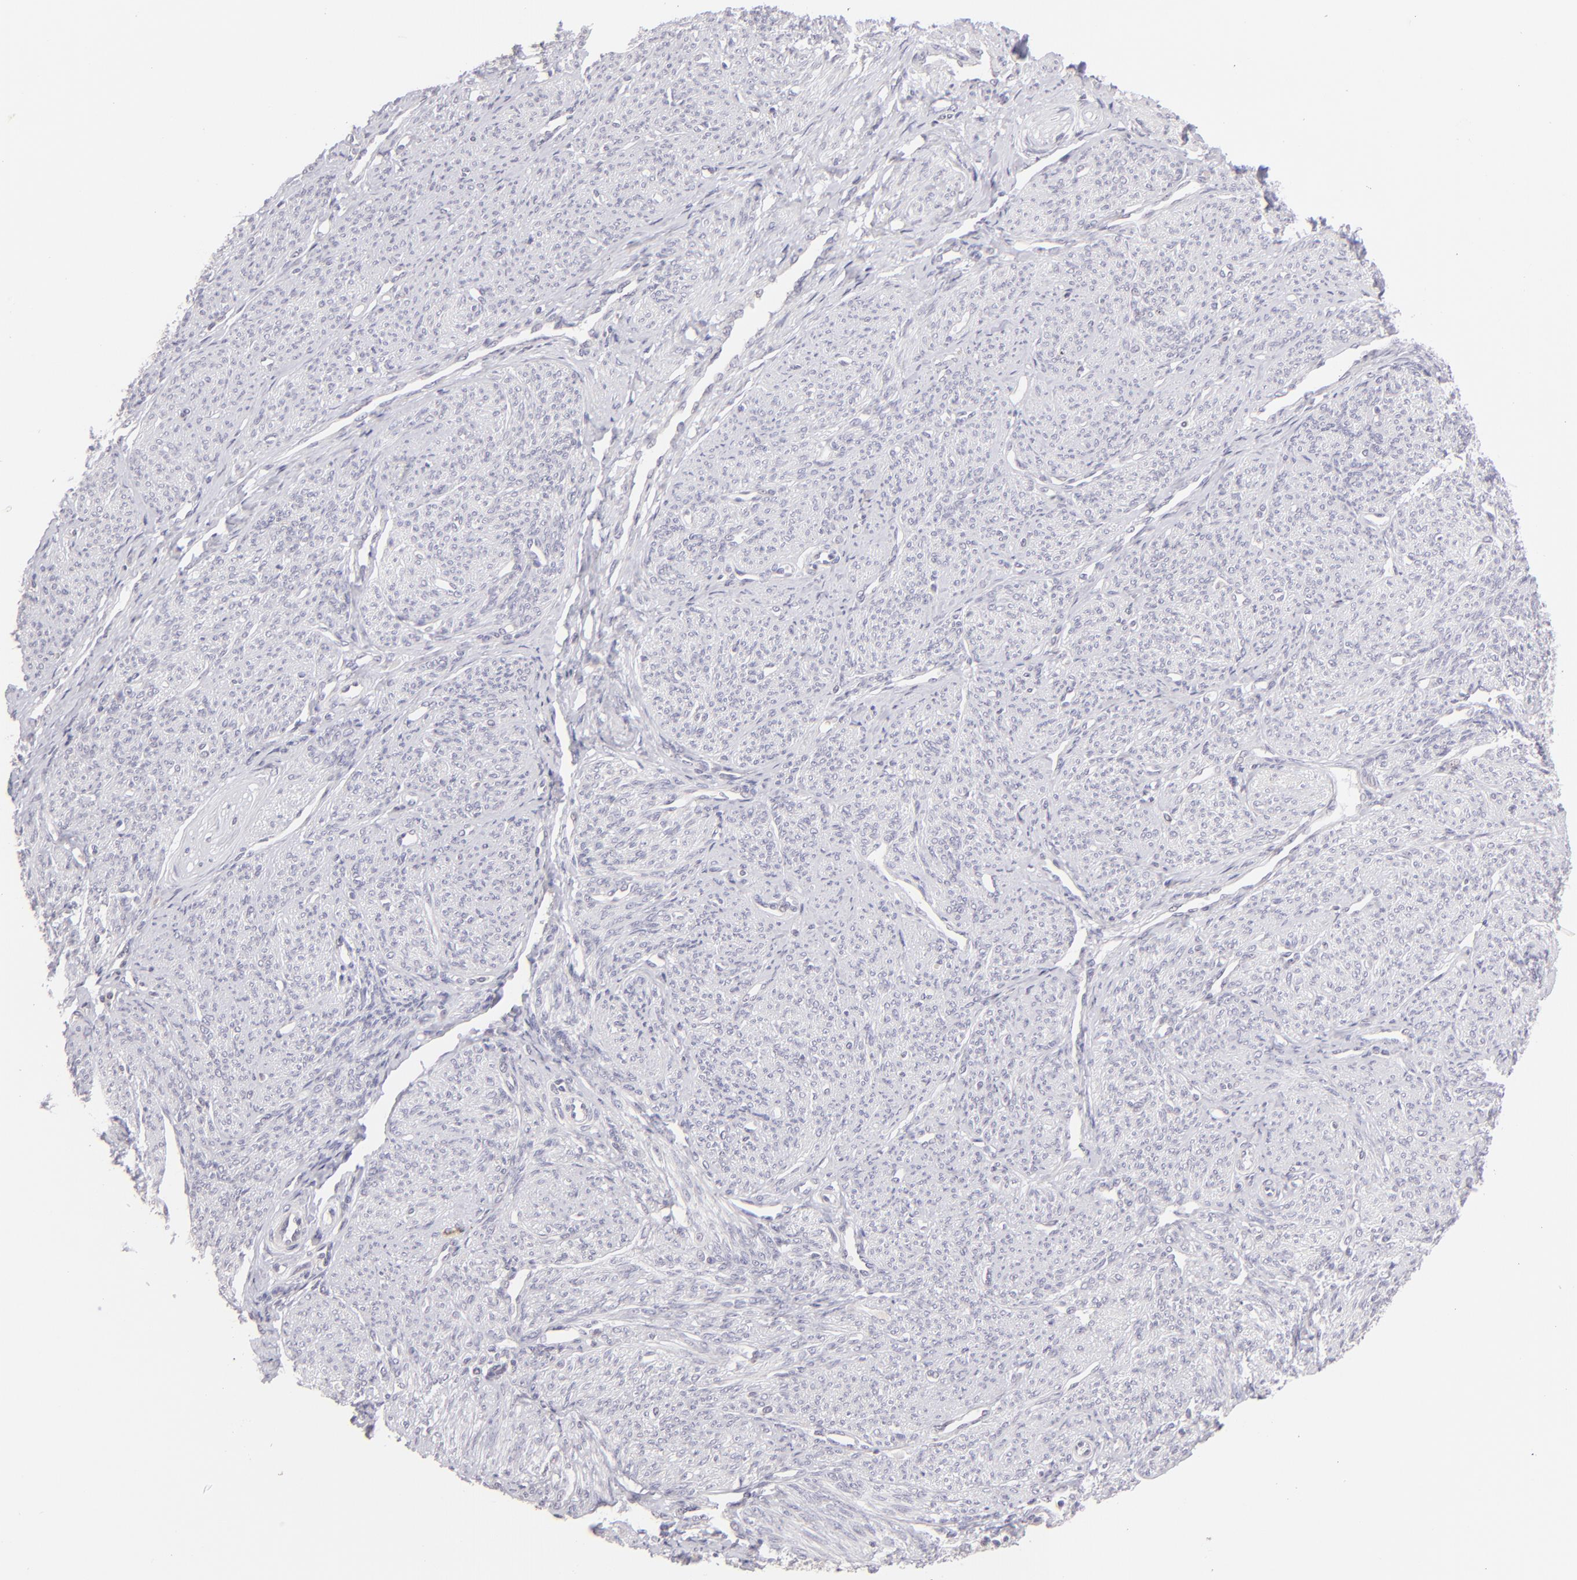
{"staining": {"intensity": "negative", "quantity": "none", "location": "none"}, "tissue": "smooth muscle", "cell_type": "Smooth muscle cells", "image_type": "normal", "snomed": [{"axis": "morphology", "description": "Normal tissue, NOS"}, {"axis": "topography", "description": "Cervix"}, {"axis": "topography", "description": "Endometrium"}], "caption": "There is no significant positivity in smooth muscle cells of smooth muscle.", "gene": "MAGEA1", "patient": {"sex": "female", "age": 65}}